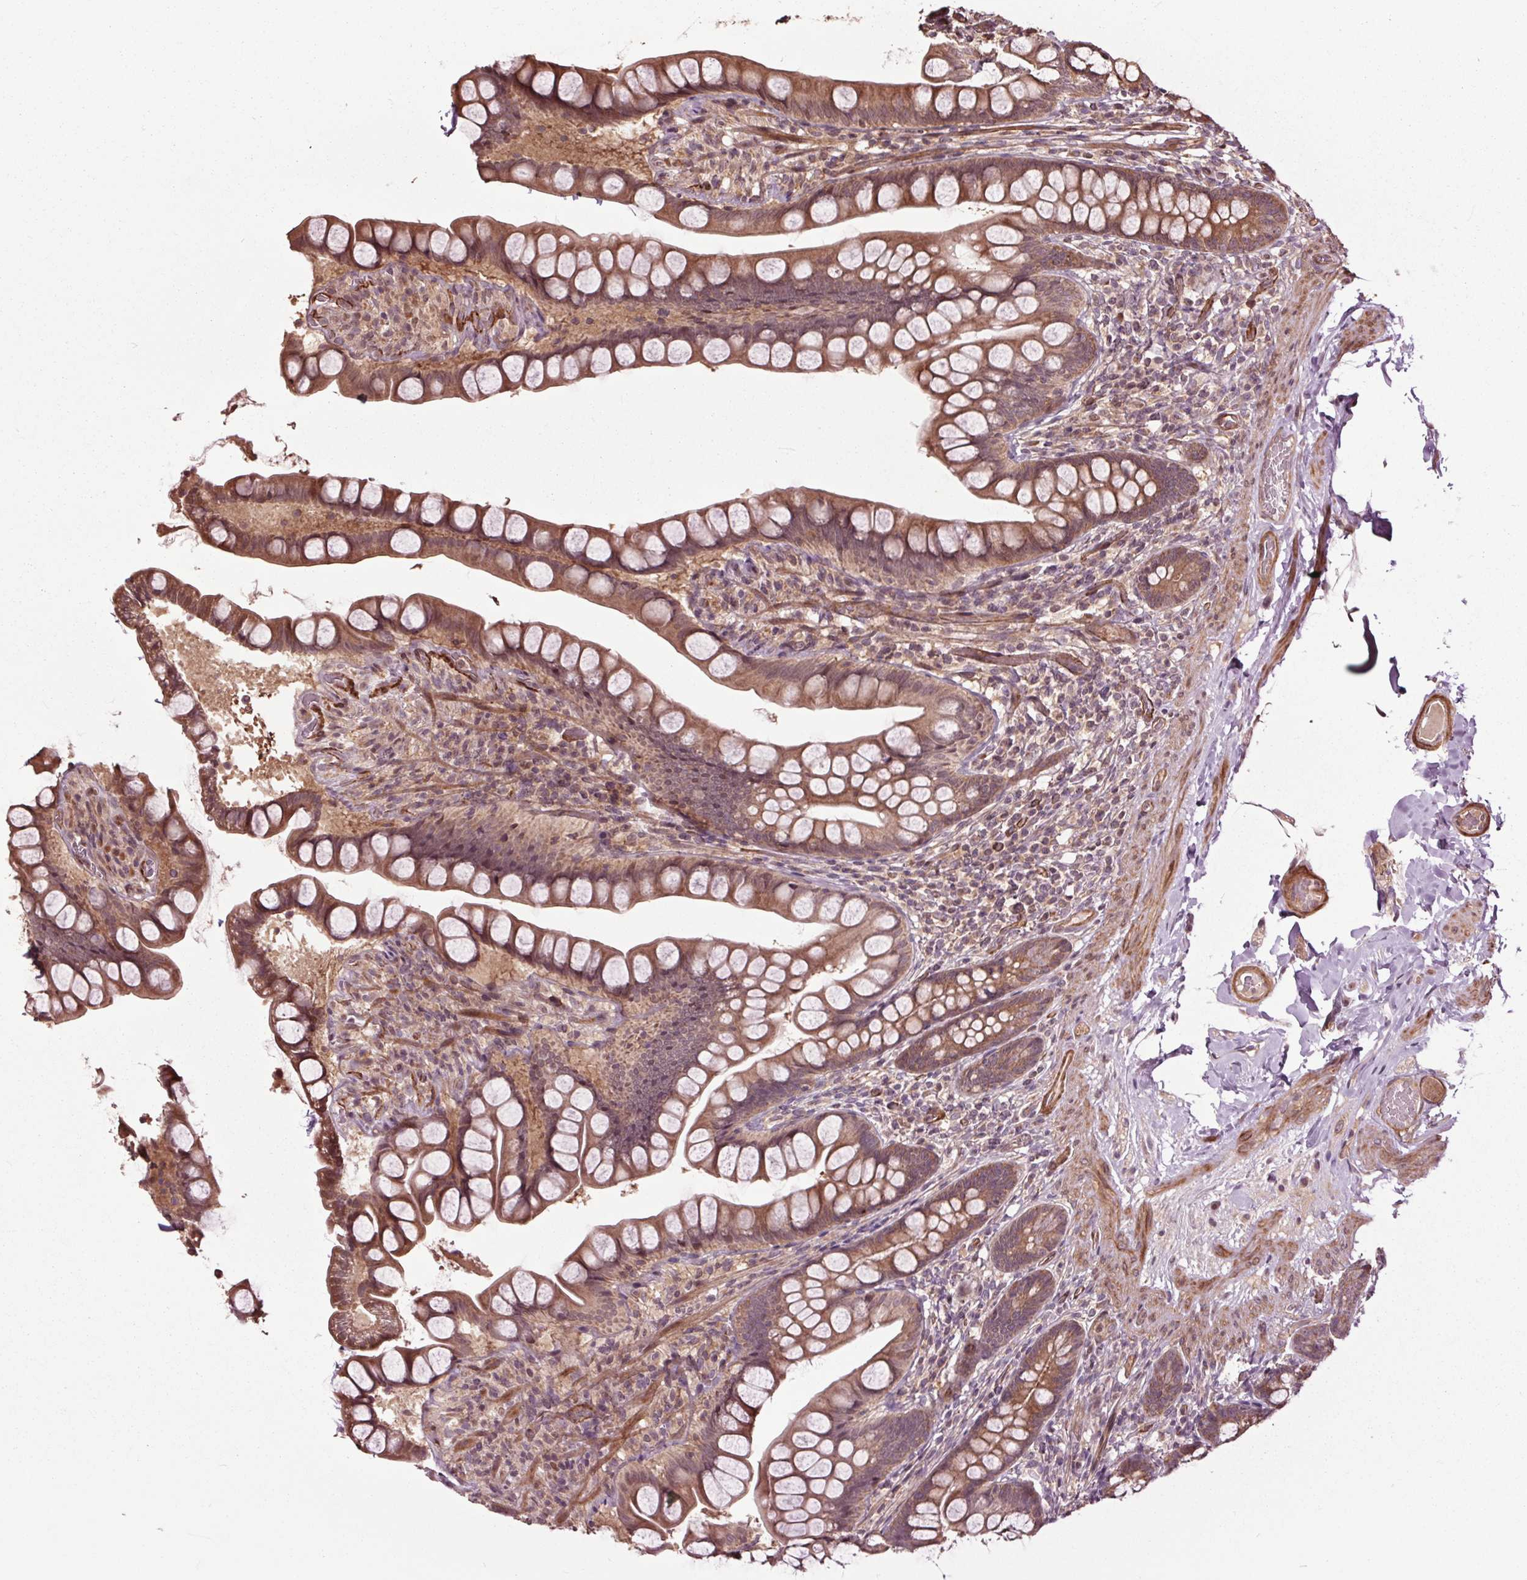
{"staining": {"intensity": "moderate", "quantity": ">75%", "location": "cytoplasmic/membranous,nuclear"}, "tissue": "small intestine", "cell_type": "Glandular cells", "image_type": "normal", "snomed": [{"axis": "morphology", "description": "Normal tissue, NOS"}, {"axis": "topography", "description": "Small intestine"}], "caption": "Glandular cells show medium levels of moderate cytoplasmic/membranous,nuclear positivity in approximately >75% of cells in benign small intestine. (Brightfield microscopy of DAB IHC at high magnification).", "gene": "CEP95", "patient": {"sex": "male", "age": 70}}